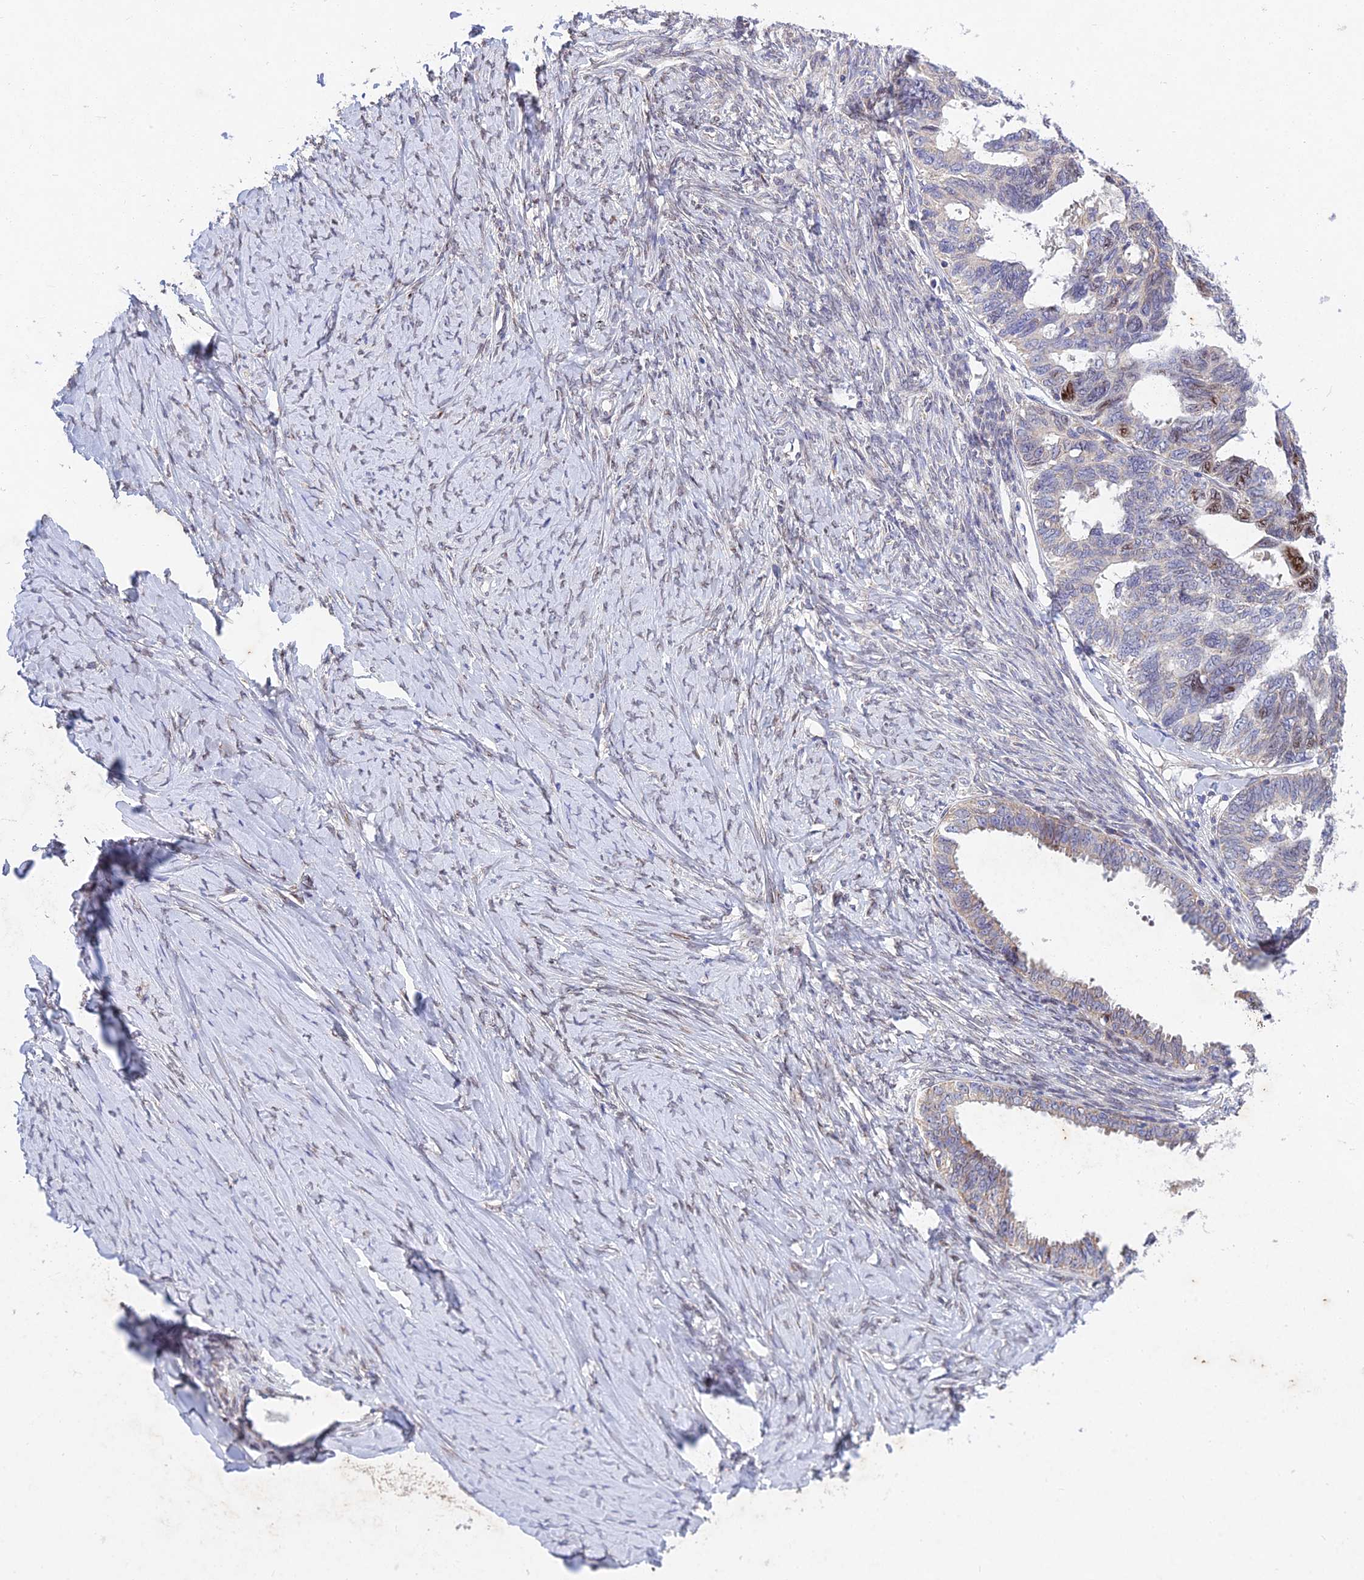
{"staining": {"intensity": "negative", "quantity": "none", "location": "none"}, "tissue": "ovarian cancer", "cell_type": "Tumor cells", "image_type": "cancer", "snomed": [{"axis": "morphology", "description": "Cystadenocarcinoma, serous, NOS"}, {"axis": "topography", "description": "Ovary"}], "caption": "Ovarian cancer was stained to show a protein in brown. There is no significant positivity in tumor cells. (Immunohistochemistry (ihc), brightfield microscopy, high magnification).", "gene": "MGAT2", "patient": {"sex": "female", "age": 79}}